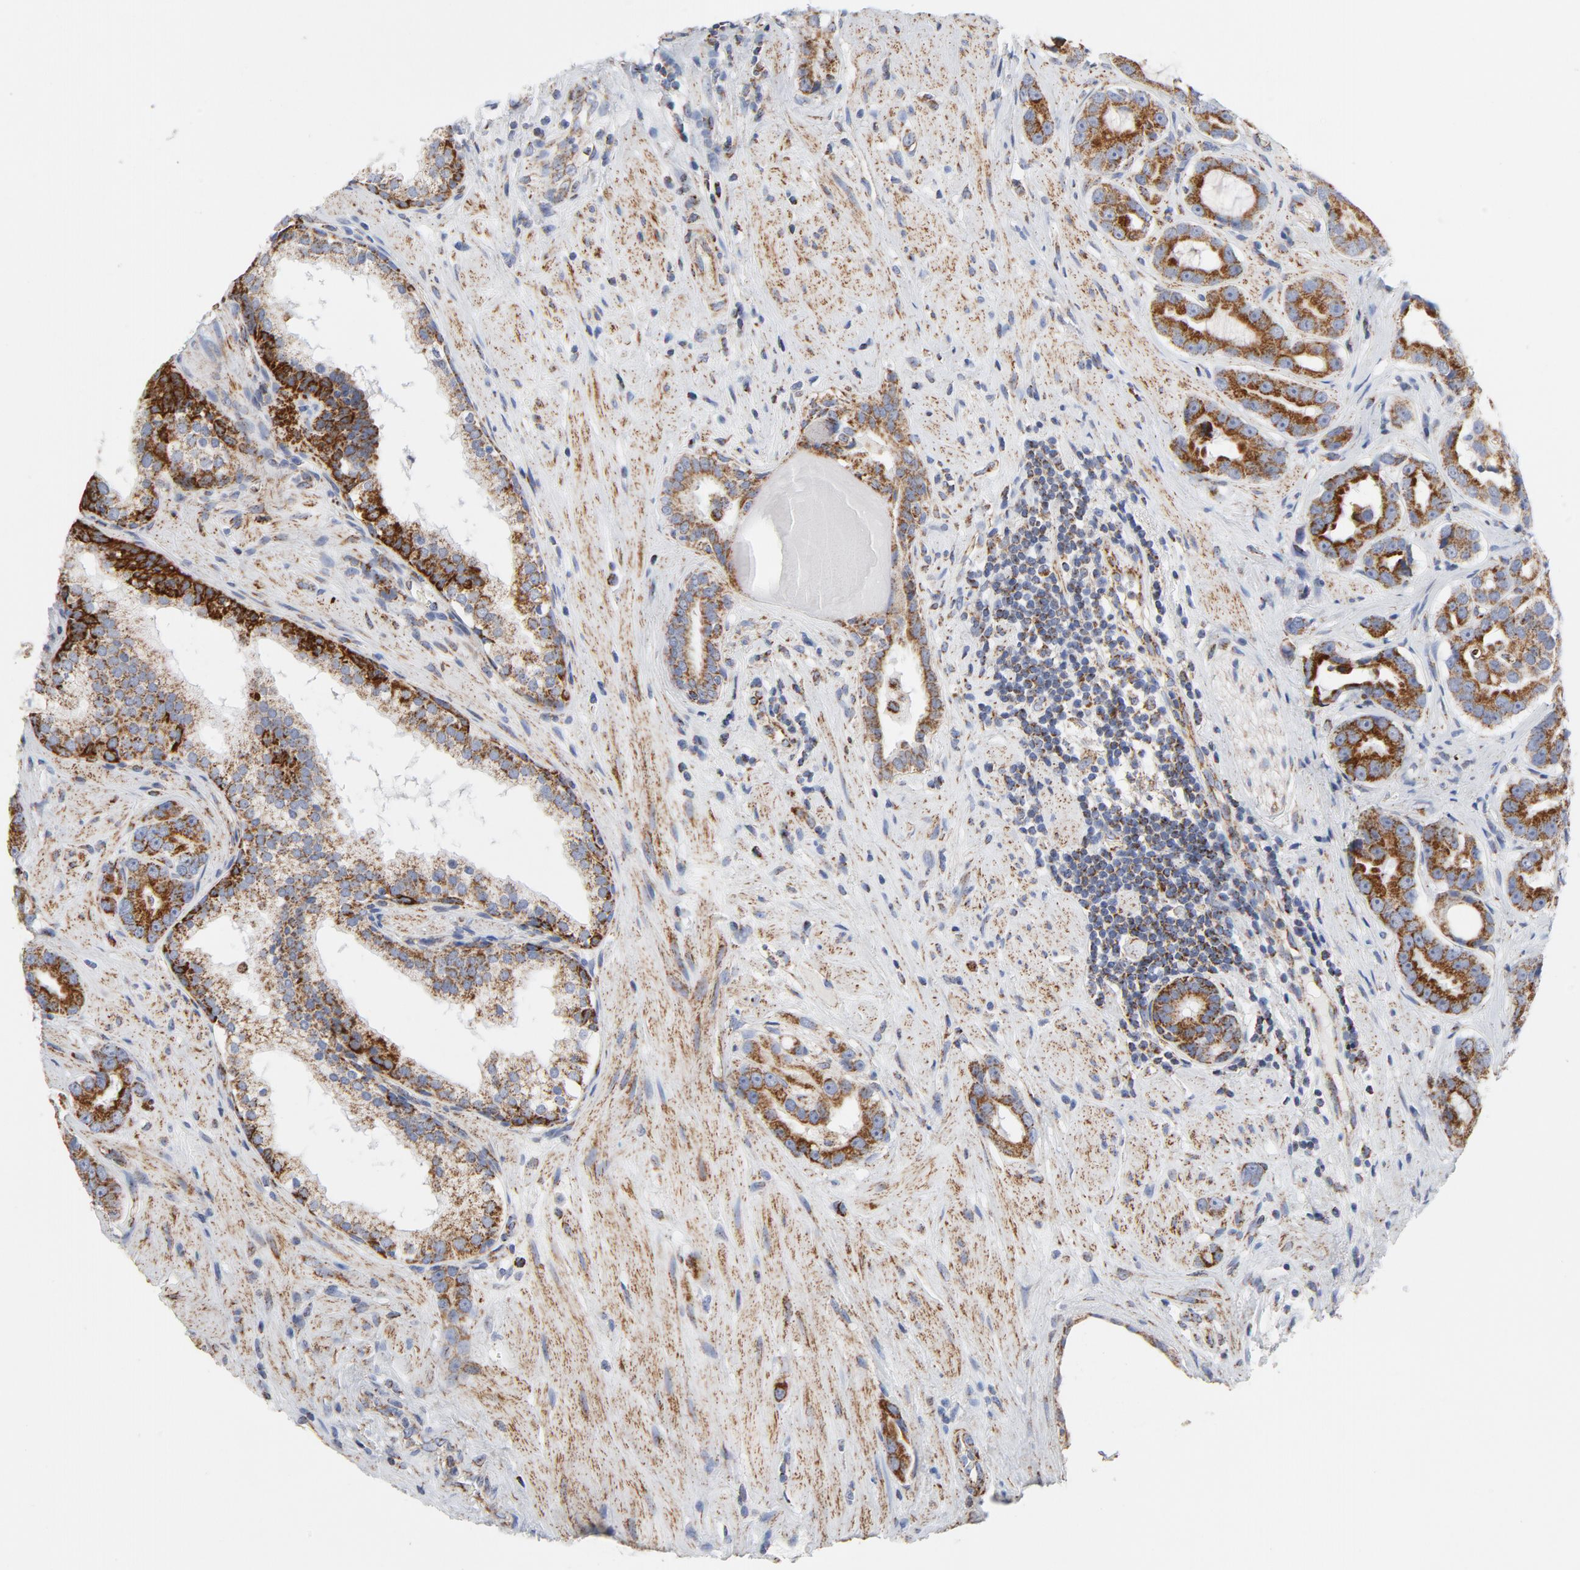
{"staining": {"intensity": "moderate", "quantity": ">75%", "location": "cytoplasmic/membranous"}, "tissue": "prostate cancer", "cell_type": "Tumor cells", "image_type": "cancer", "snomed": [{"axis": "morphology", "description": "Adenocarcinoma, Low grade"}, {"axis": "topography", "description": "Prostate"}], "caption": "A photomicrograph of prostate cancer (low-grade adenocarcinoma) stained for a protein shows moderate cytoplasmic/membranous brown staining in tumor cells.", "gene": "CYCS", "patient": {"sex": "male", "age": 59}}